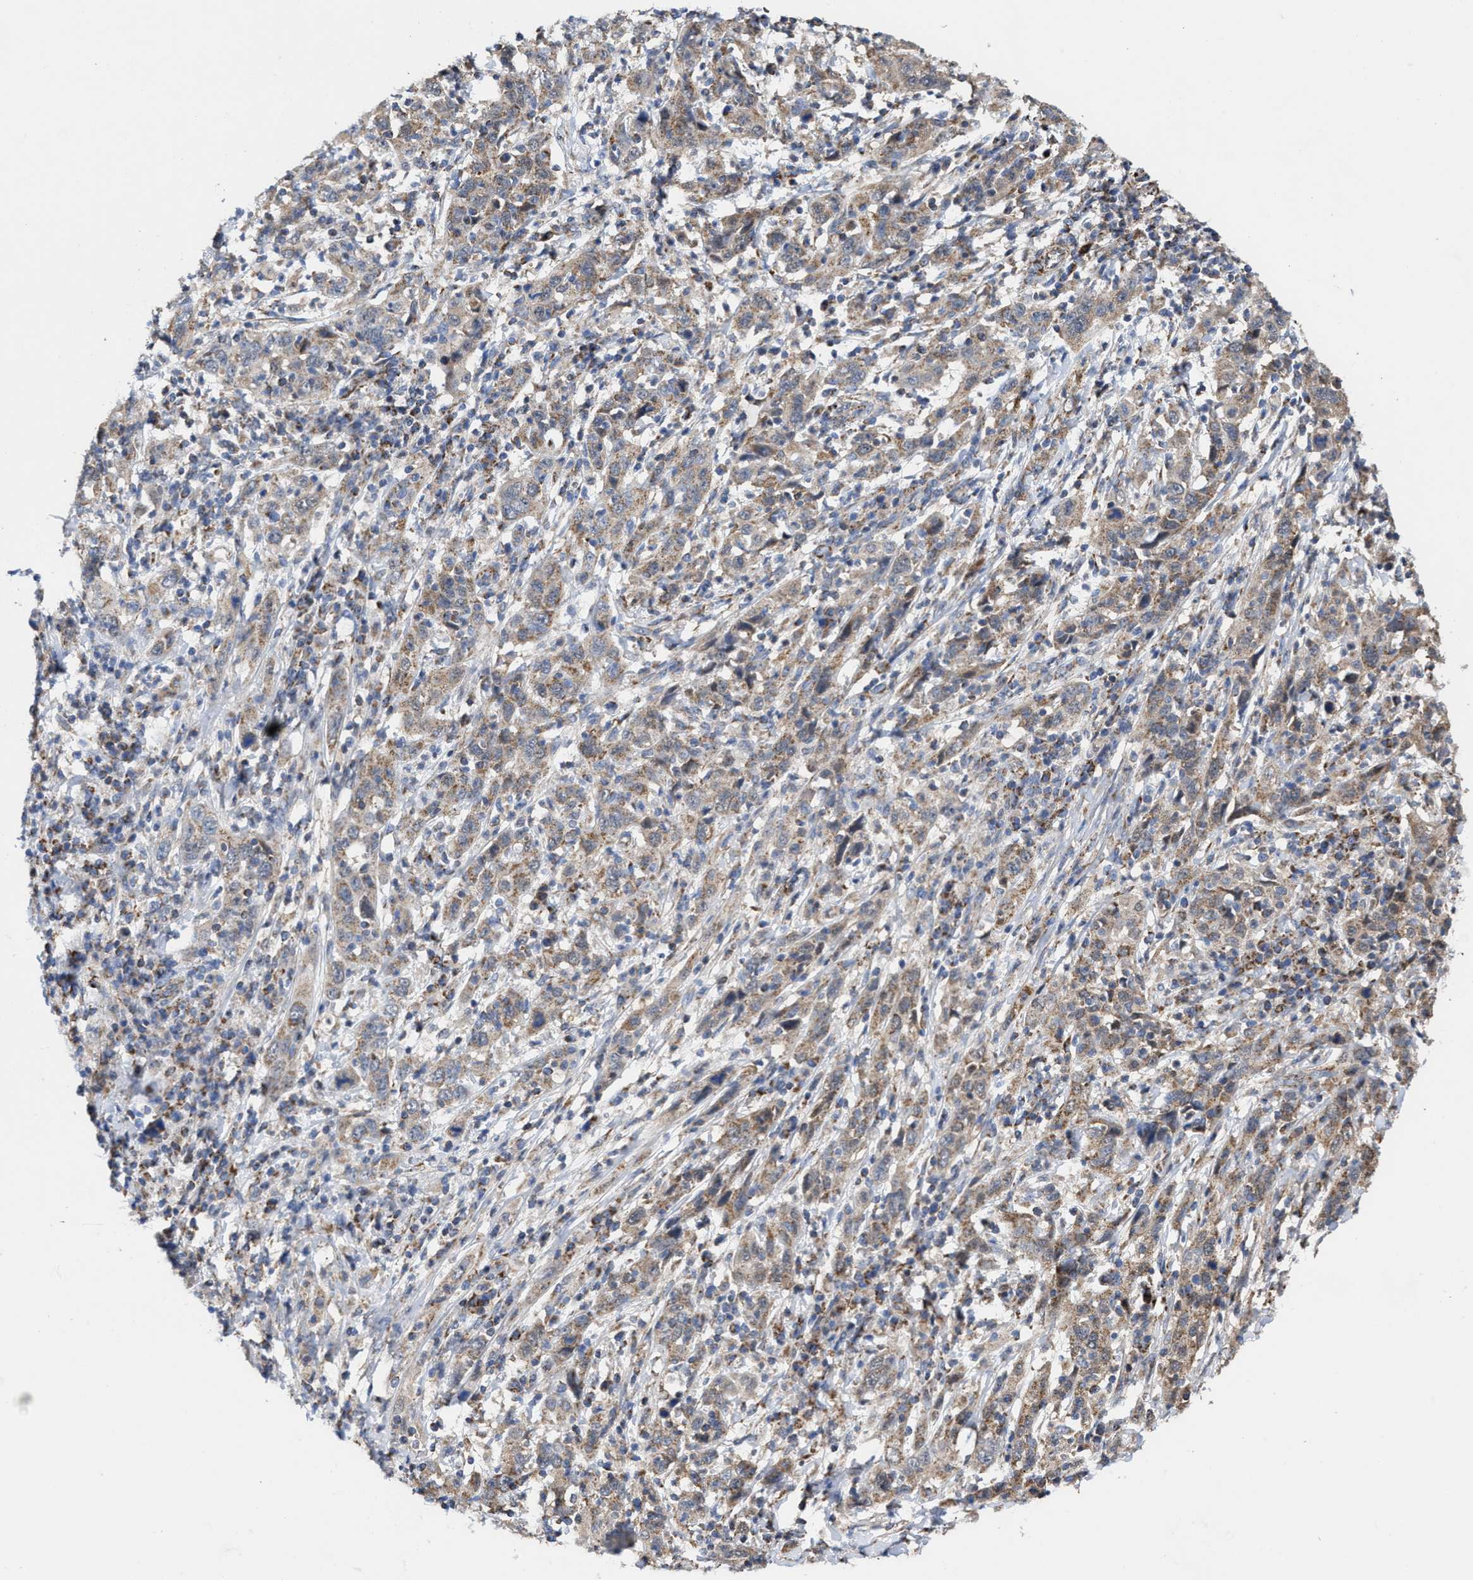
{"staining": {"intensity": "moderate", "quantity": ">75%", "location": "cytoplasmic/membranous"}, "tissue": "cervical cancer", "cell_type": "Tumor cells", "image_type": "cancer", "snomed": [{"axis": "morphology", "description": "Squamous cell carcinoma, NOS"}, {"axis": "topography", "description": "Cervix"}], "caption": "A high-resolution micrograph shows immunohistochemistry (IHC) staining of cervical squamous cell carcinoma, which reveals moderate cytoplasmic/membranous positivity in about >75% of tumor cells.", "gene": "MECR", "patient": {"sex": "female", "age": 46}}